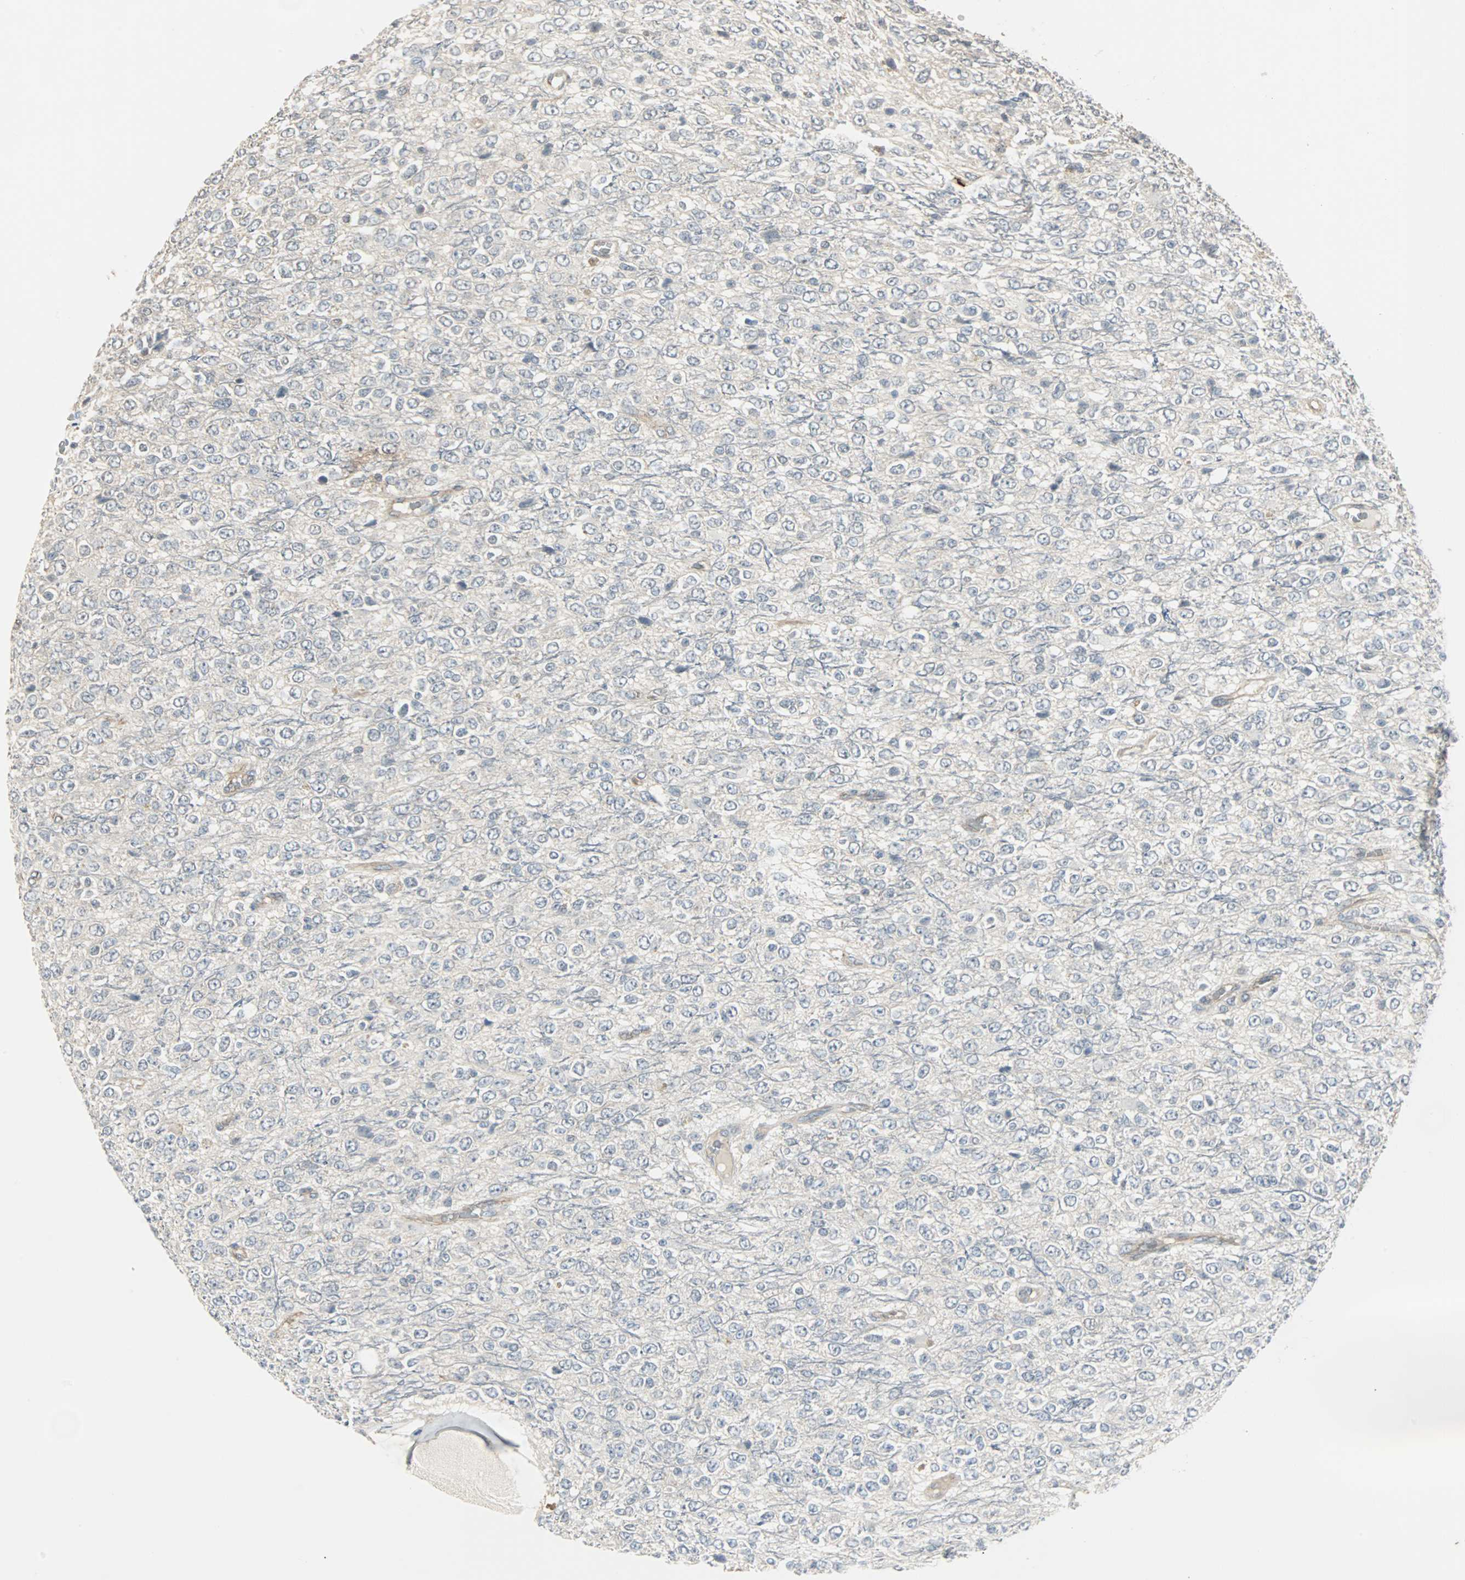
{"staining": {"intensity": "negative", "quantity": "none", "location": "none"}, "tissue": "glioma", "cell_type": "Tumor cells", "image_type": "cancer", "snomed": [{"axis": "morphology", "description": "Glioma, malignant, High grade"}, {"axis": "topography", "description": "pancreas cauda"}], "caption": "Immunohistochemistry (IHC) of malignant high-grade glioma reveals no expression in tumor cells. Brightfield microscopy of immunohistochemistry stained with DAB (3,3'-diaminobenzidine) (brown) and hematoxylin (blue), captured at high magnification.", "gene": "CMC2", "patient": {"sex": "male", "age": 60}}